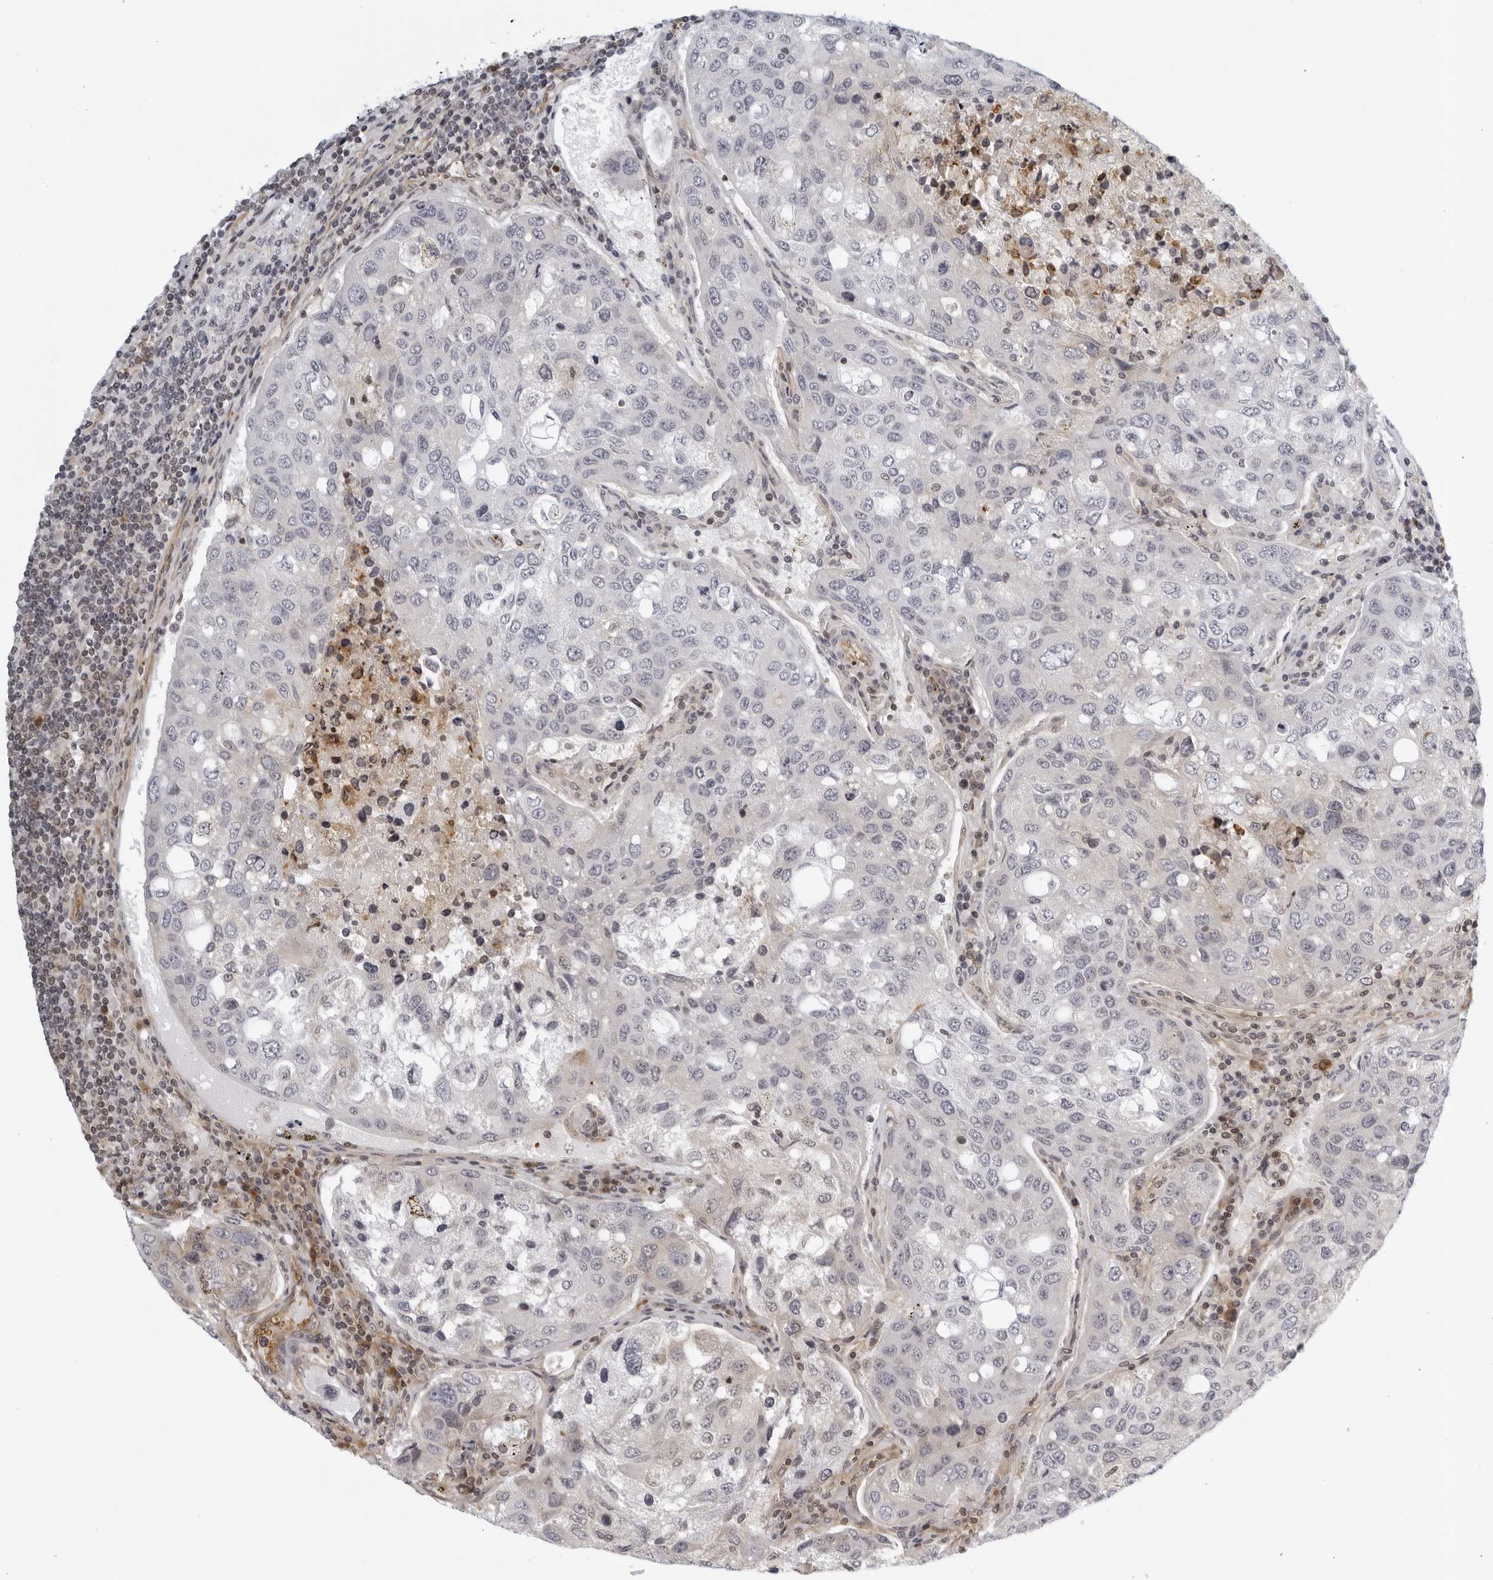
{"staining": {"intensity": "negative", "quantity": "none", "location": "none"}, "tissue": "urothelial cancer", "cell_type": "Tumor cells", "image_type": "cancer", "snomed": [{"axis": "morphology", "description": "Urothelial carcinoma, High grade"}, {"axis": "topography", "description": "Lymph node"}, {"axis": "topography", "description": "Urinary bladder"}], "caption": "Protein analysis of urothelial carcinoma (high-grade) shows no significant expression in tumor cells. (Stains: DAB (3,3'-diaminobenzidine) immunohistochemistry with hematoxylin counter stain, Microscopy: brightfield microscopy at high magnification).", "gene": "SERTAD4", "patient": {"sex": "male", "age": 51}}